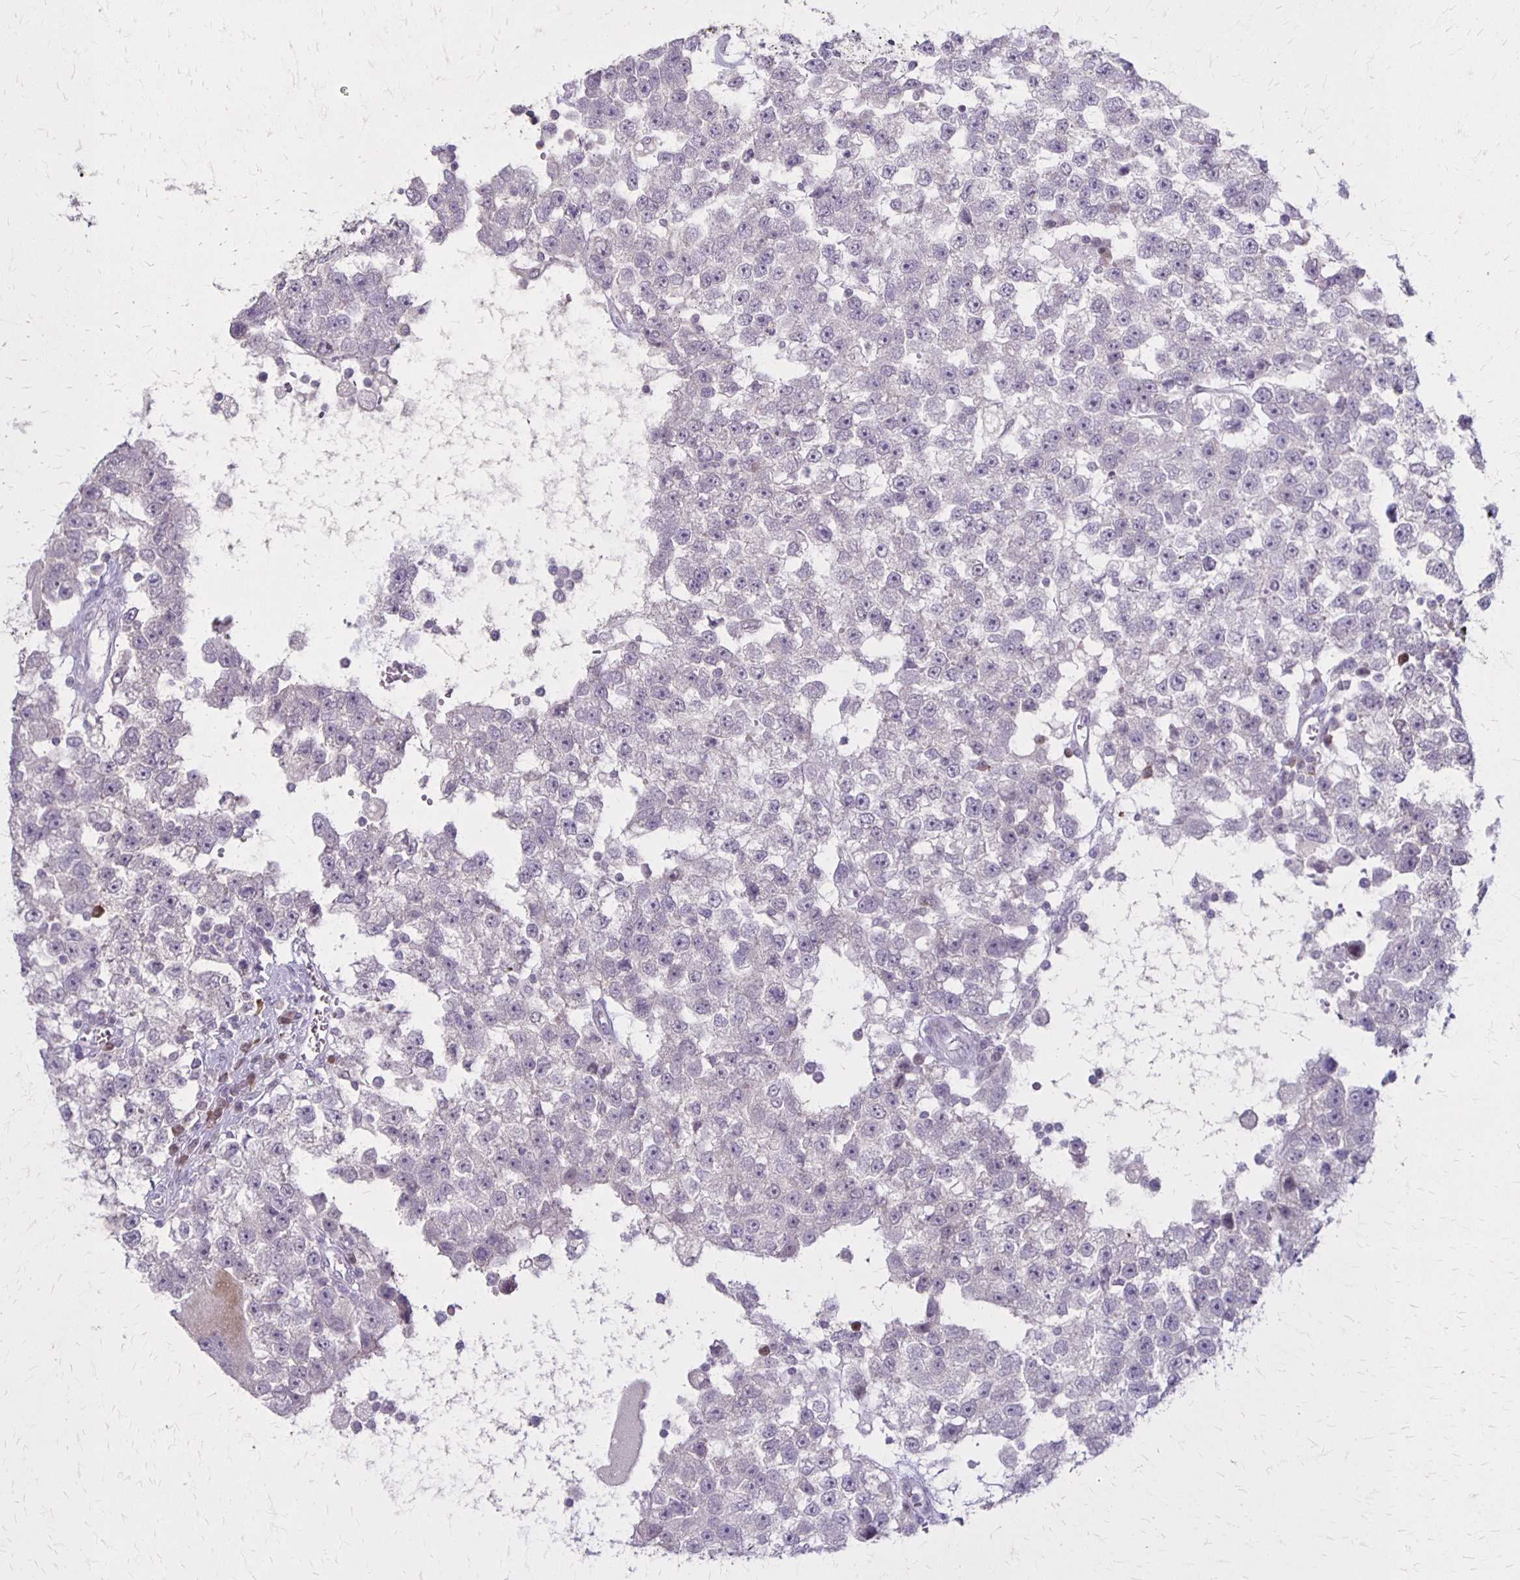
{"staining": {"intensity": "negative", "quantity": "none", "location": "none"}, "tissue": "testis cancer", "cell_type": "Tumor cells", "image_type": "cancer", "snomed": [{"axis": "morphology", "description": "Seminoma, NOS"}, {"axis": "topography", "description": "Testis"}], "caption": "This is a photomicrograph of IHC staining of testis seminoma, which shows no positivity in tumor cells.", "gene": "SLC35E2B", "patient": {"sex": "male", "age": 34}}